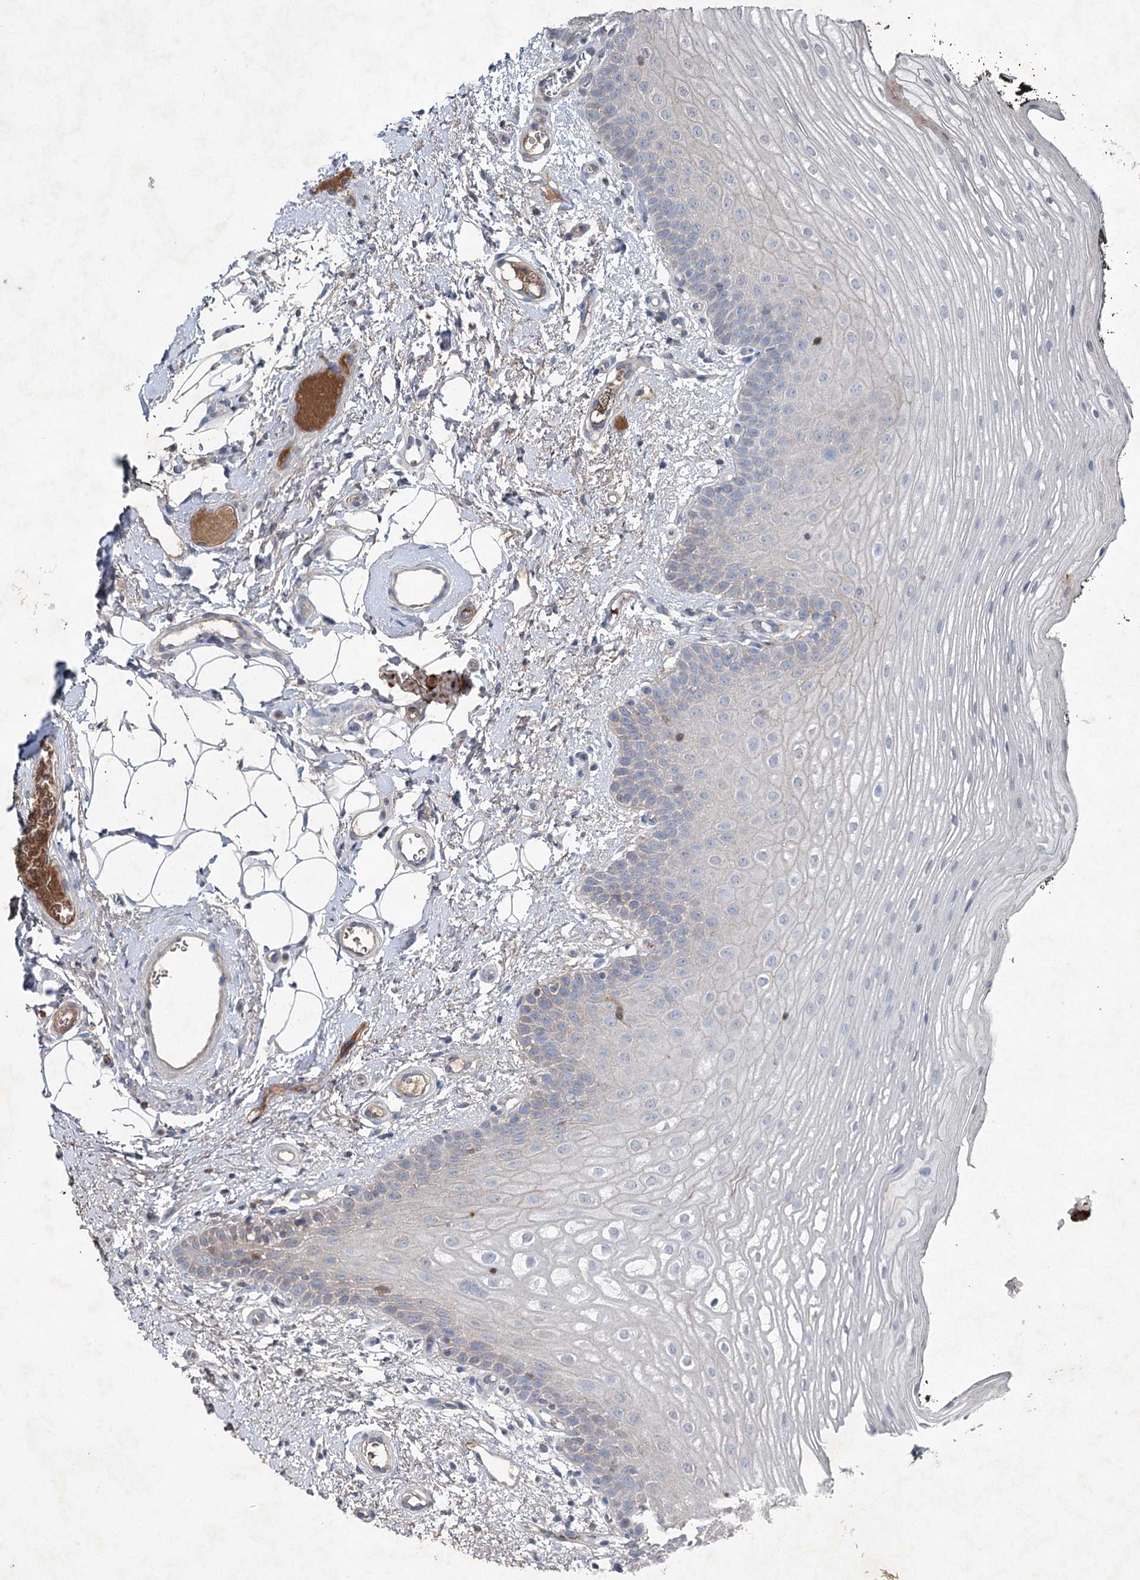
{"staining": {"intensity": "moderate", "quantity": "<25%", "location": "cytoplasmic/membranous"}, "tissue": "oral mucosa", "cell_type": "Squamous epithelial cells", "image_type": "normal", "snomed": [{"axis": "morphology", "description": "No evidence of malignacy"}, {"axis": "topography", "description": "Oral tissue"}, {"axis": "topography", "description": "Head-Neck"}], "caption": "The immunohistochemical stain shows moderate cytoplasmic/membranous staining in squamous epithelial cells of normal oral mucosa.", "gene": "PGLYRP2", "patient": {"sex": "male", "age": 68}}